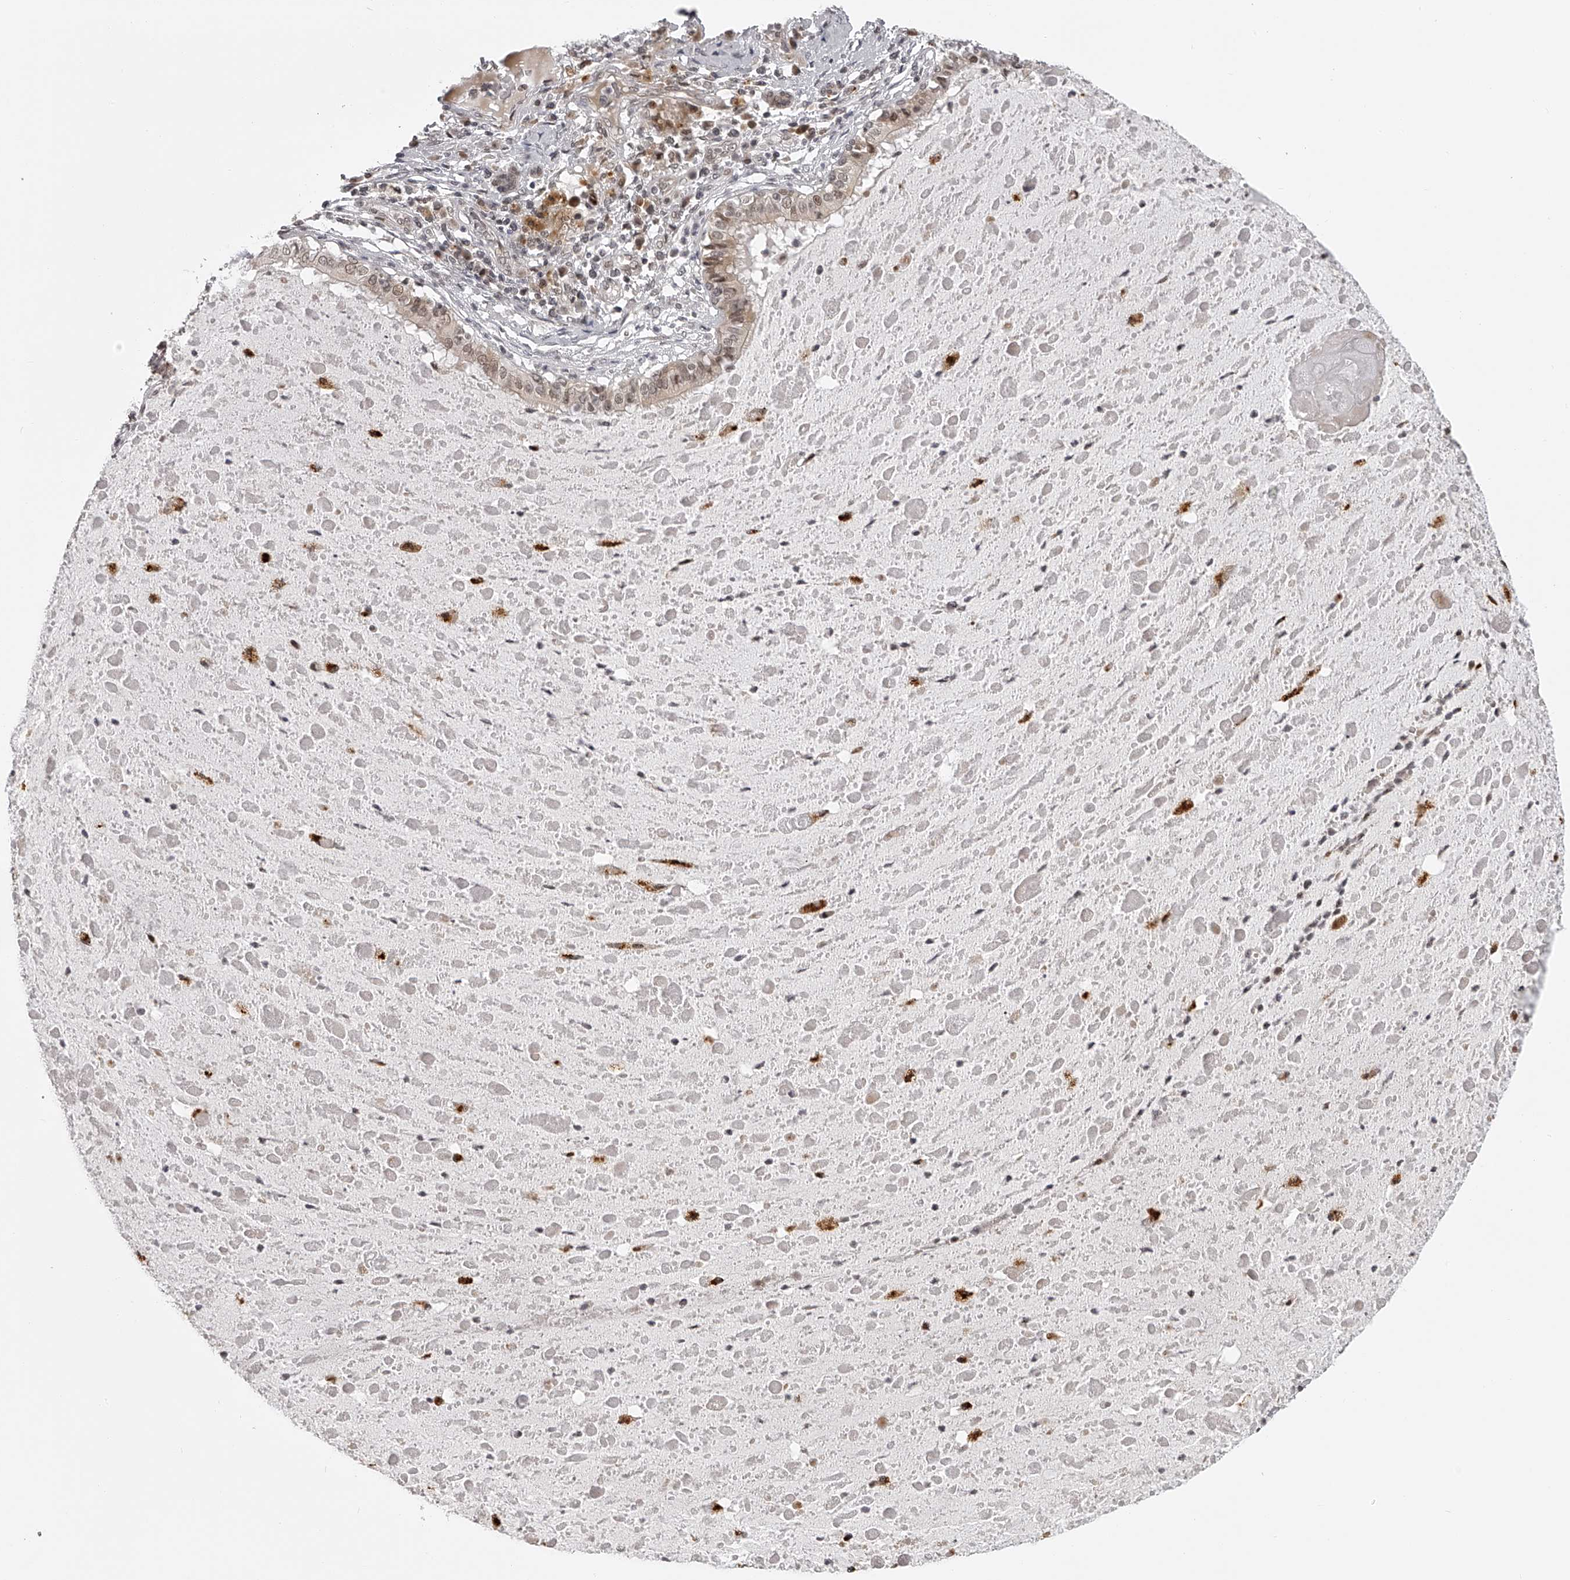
{"staining": {"intensity": "weak", "quantity": "25%-75%", "location": "nuclear"}, "tissue": "lung cancer", "cell_type": "Tumor cells", "image_type": "cancer", "snomed": [{"axis": "morphology", "description": "Squamous cell carcinoma, NOS"}, {"axis": "topography", "description": "Lung"}], "caption": "Immunohistochemistry (IHC) of lung cancer (squamous cell carcinoma) shows low levels of weak nuclear staining in about 25%-75% of tumor cells.", "gene": "ODF2L", "patient": {"sex": "male", "age": 61}}